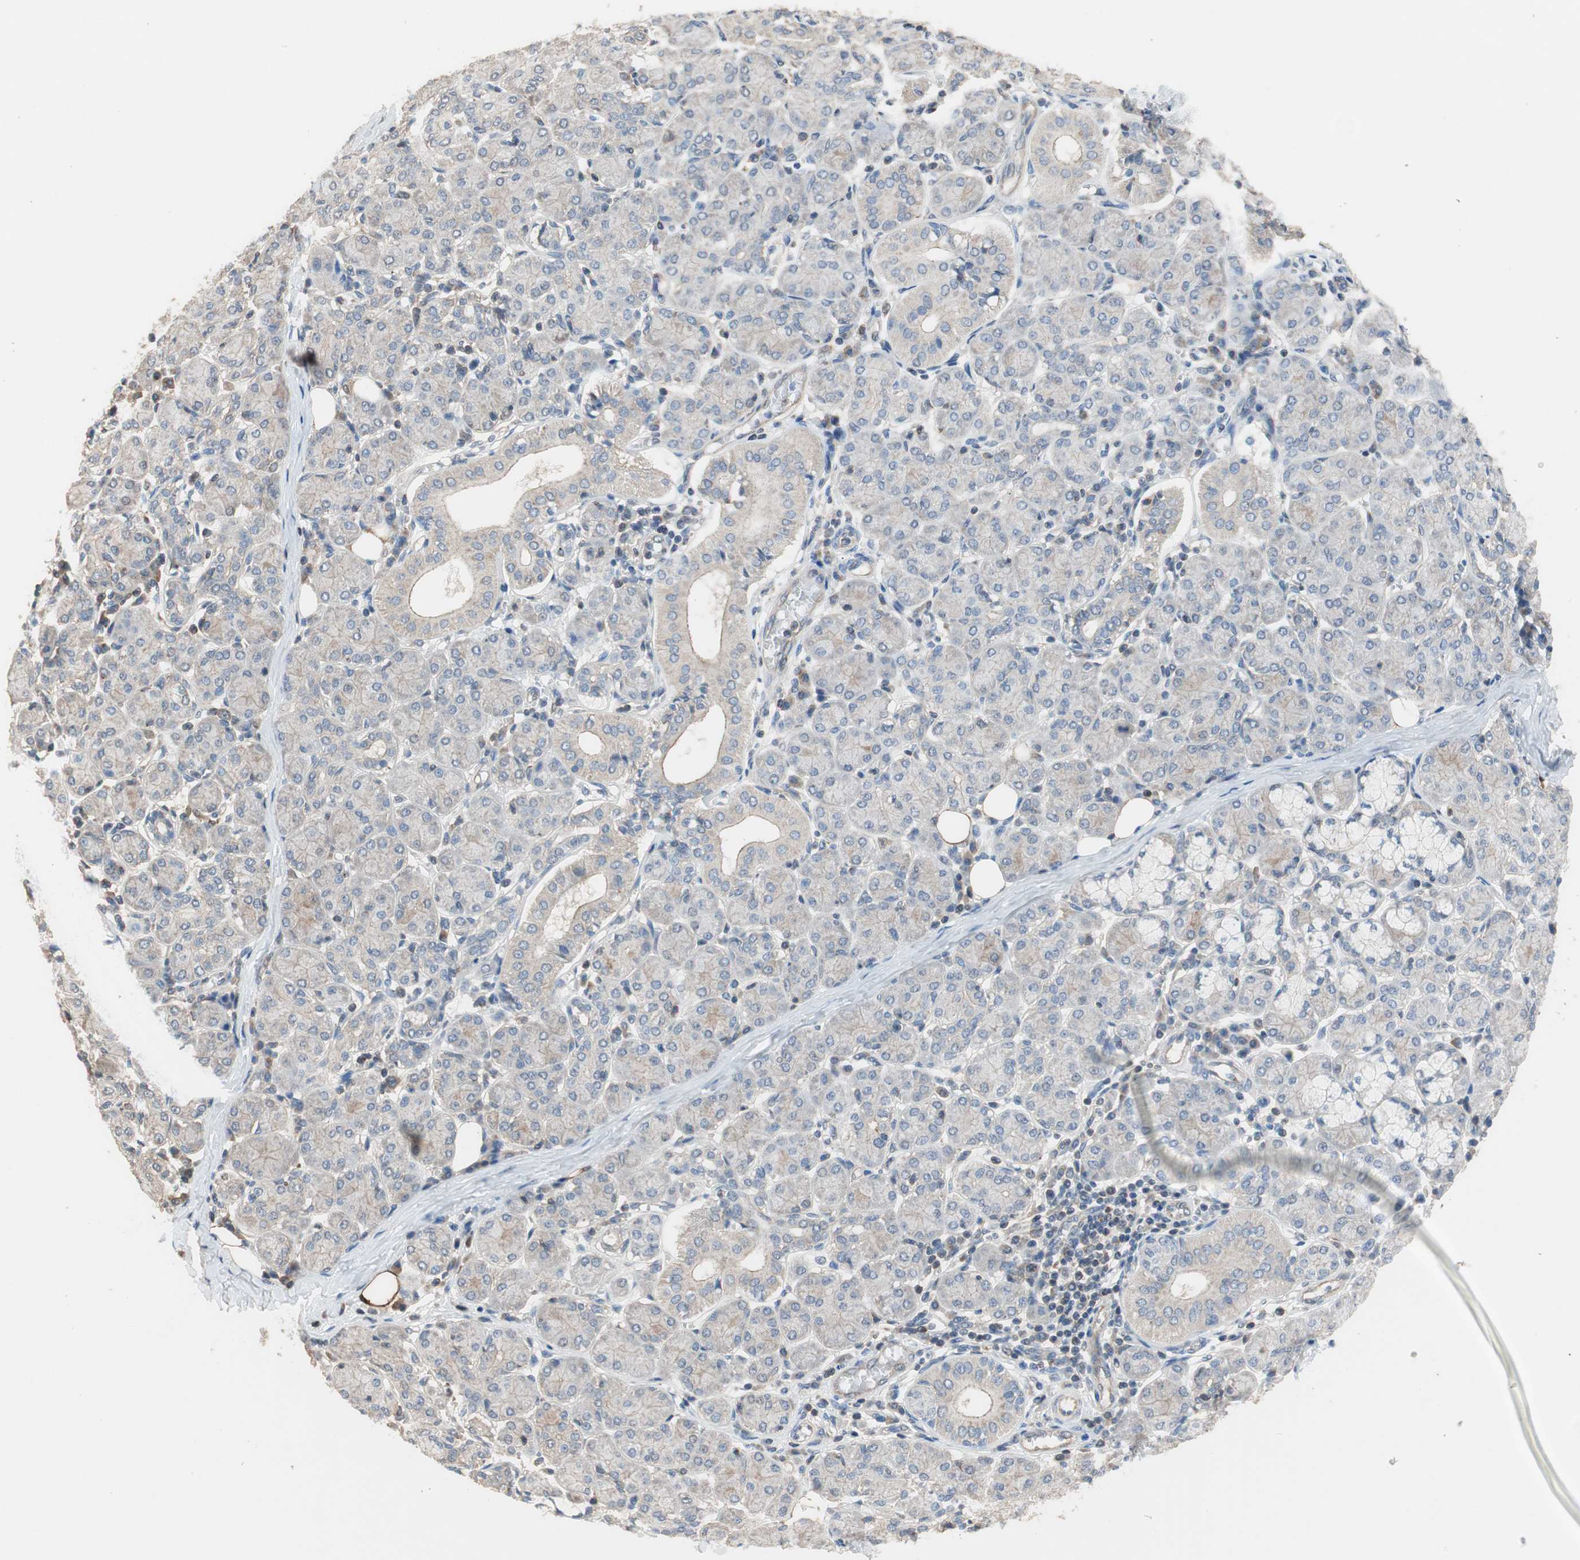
{"staining": {"intensity": "weak", "quantity": "25%-75%", "location": "cytoplasmic/membranous"}, "tissue": "salivary gland", "cell_type": "Glandular cells", "image_type": "normal", "snomed": [{"axis": "morphology", "description": "Normal tissue, NOS"}, {"axis": "morphology", "description": "Inflammation, NOS"}, {"axis": "topography", "description": "Lymph node"}, {"axis": "topography", "description": "Salivary gland"}], "caption": "Immunohistochemical staining of normal human salivary gland exhibits 25%-75% levels of weak cytoplasmic/membranous protein staining in about 25%-75% of glandular cells. The staining was performed using DAB to visualize the protein expression in brown, while the nuclei were stained in blue with hematoxylin (Magnification: 20x).", "gene": "MAP4K2", "patient": {"sex": "male", "age": 3}}